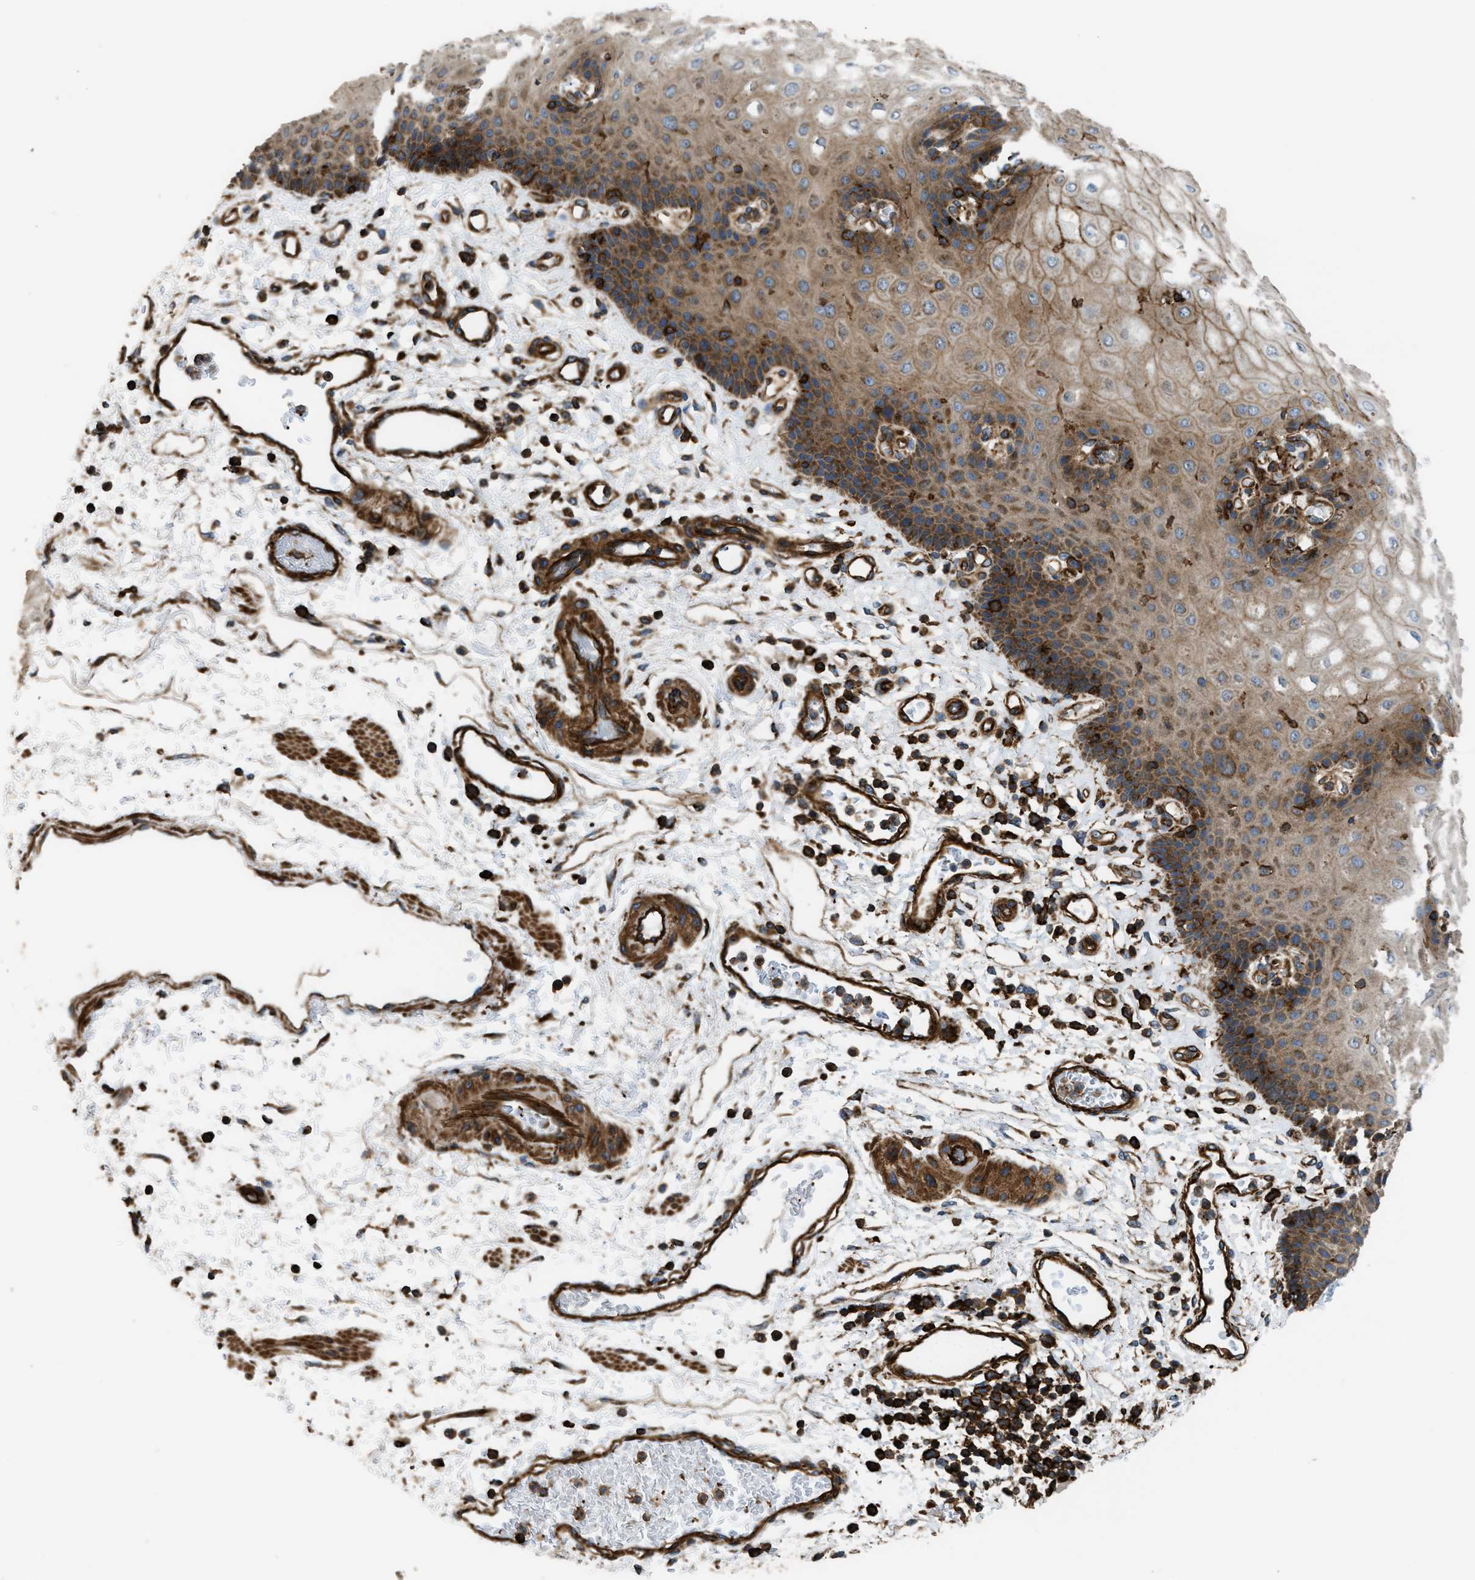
{"staining": {"intensity": "moderate", "quantity": ">75%", "location": "cytoplasmic/membranous"}, "tissue": "esophagus", "cell_type": "Squamous epithelial cells", "image_type": "normal", "snomed": [{"axis": "morphology", "description": "Normal tissue, NOS"}, {"axis": "topography", "description": "Esophagus"}], "caption": "Immunohistochemistry (DAB (3,3'-diaminobenzidine)) staining of benign human esophagus displays moderate cytoplasmic/membranous protein positivity in approximately >75% of squamous epithelial cells.", "gene": "EGLN1", "patient": {"sex": "male", "age": 54}}